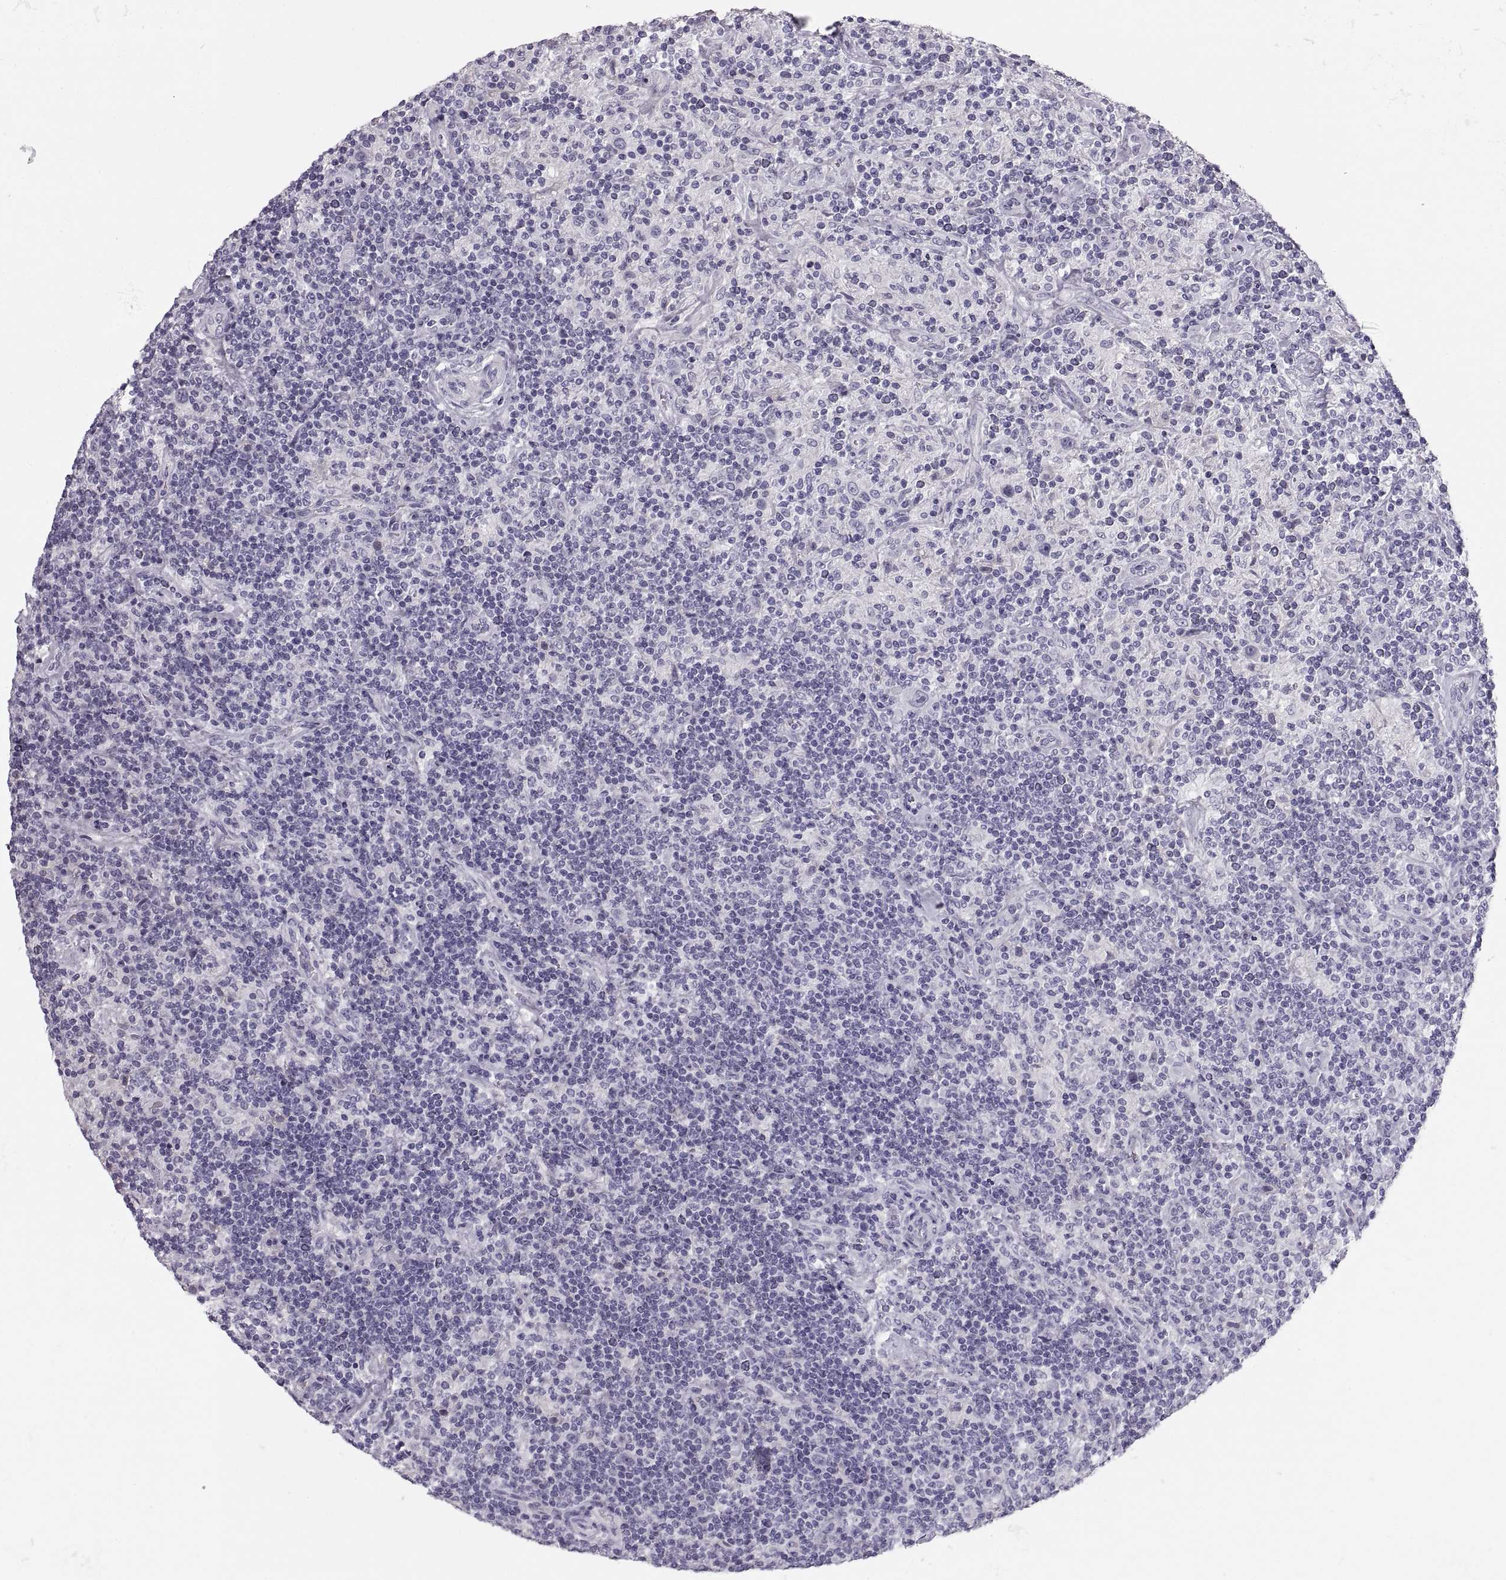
{"staining": {"intensity": "negative", "quantity": "none", "location": "none"}, "tissue": "lymphoma", "cell_type": "Tumor cells", "image_type": "cancer", "snomed": [{"axis": "morphology", "description": "Hodgkin's disease, NOS"}, {"axis": "topography", "description": "Lymph node"}], "caption": "Human lymphoma stained for a protein using IHC exhibits no positivity in tumor cells.", "gene": "CRYAA", "patient": {"sex": "male", "age": 70}}